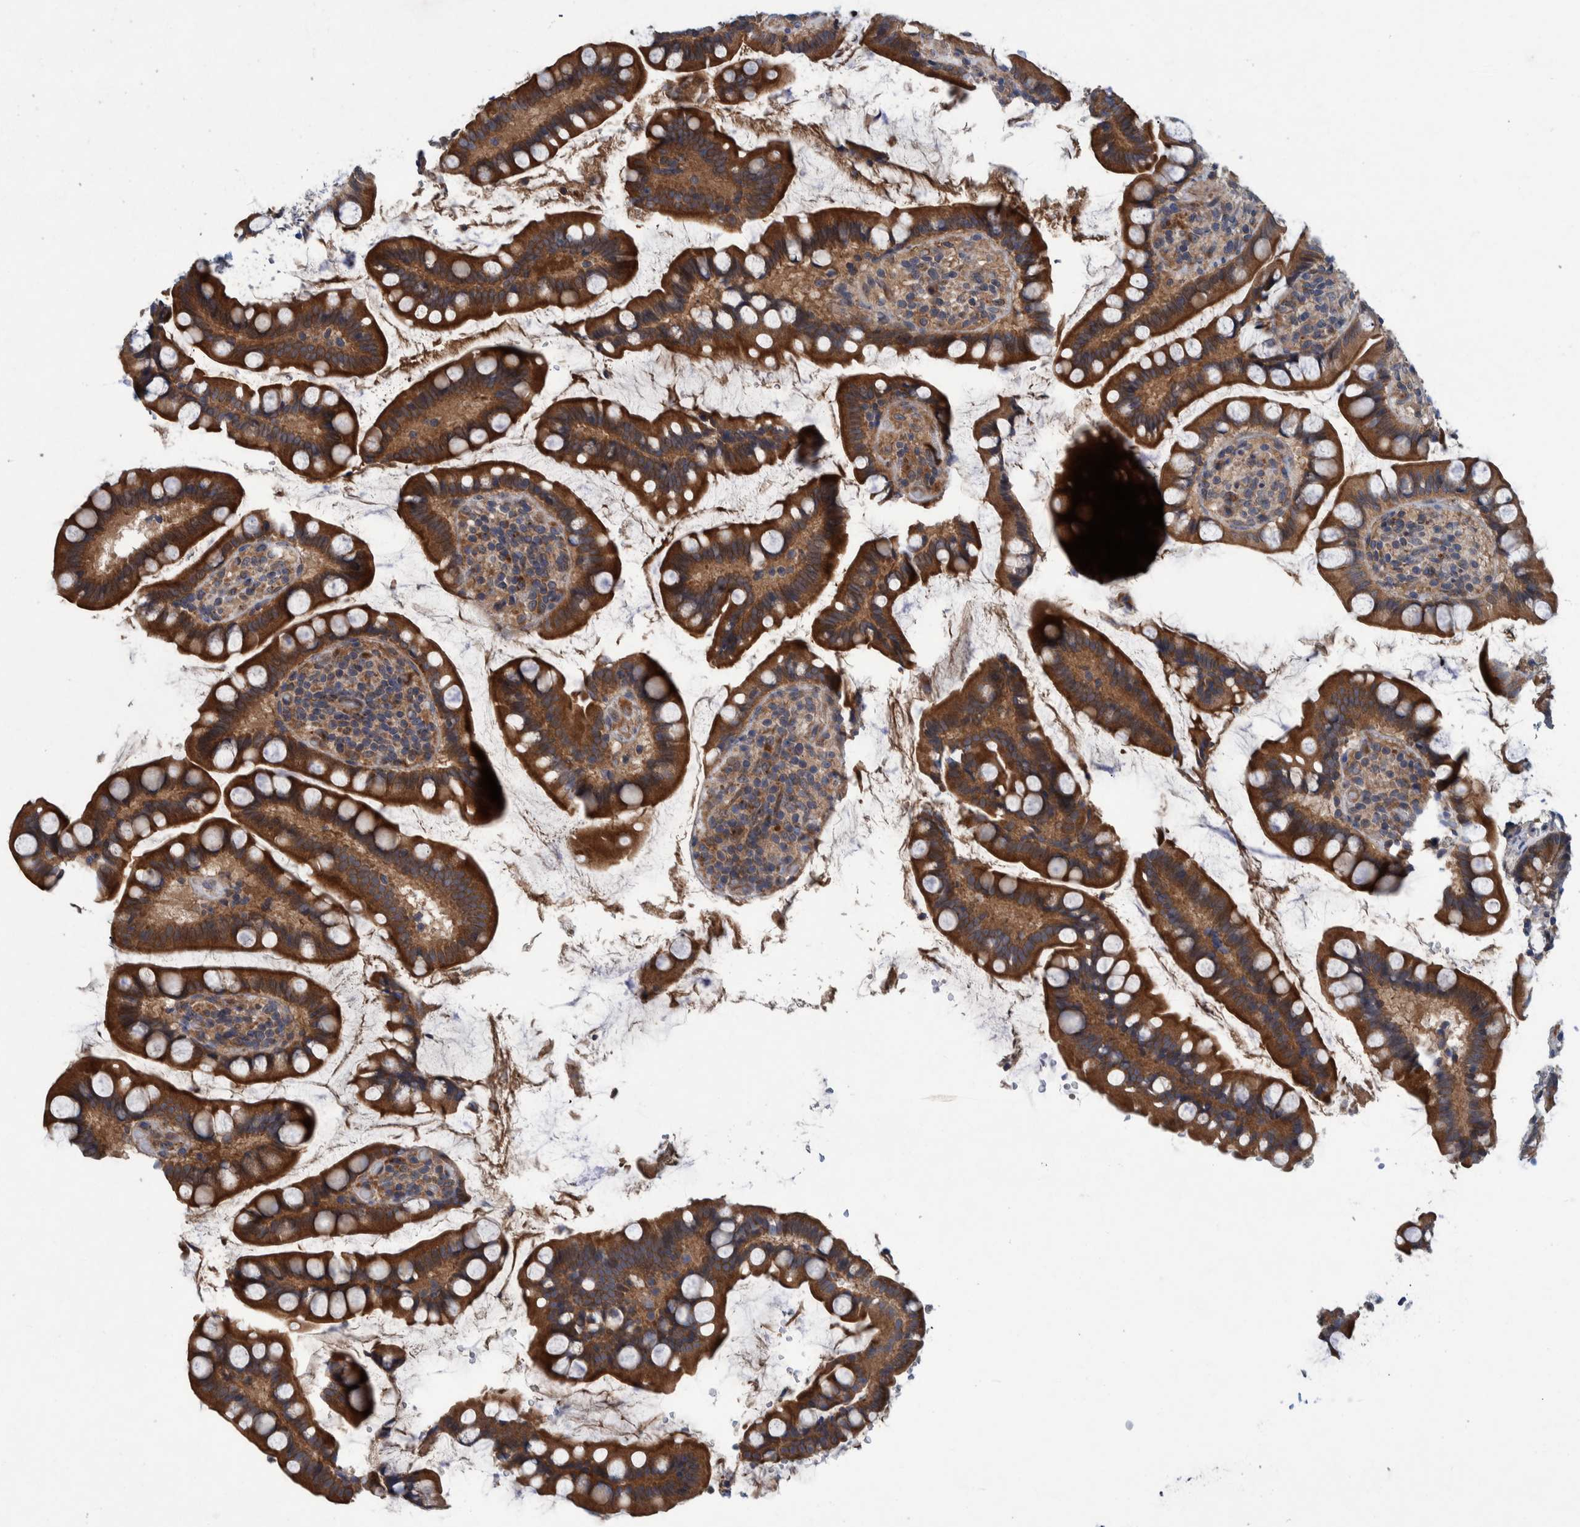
{"staining": {"intensity": "strong", "quantity": ">75%", "location": "cytoplasmic/membranous"}, "tissue": "small intestine", "cell_type": "Glandular cells", "image_type": "normal", "snomed": [{"axis": "morphology", "description": "Normal tissue, NOS"}, {"axis": "topography", "description": "Smooth muscle"}, {"axis": "topography", "description": "Small intestine"}], "caption": "A high amount of strong cytoplasmic/membranous expression is identified in approximately >75% of glandular cells in benign small intestine. The staining is performed using DAB brown chromogen to label protein expression. The nuclei are counter-stained blue using hematoxylin.", "gene": "ITIH3", "patient": {"sex": "female", "age": 84}}